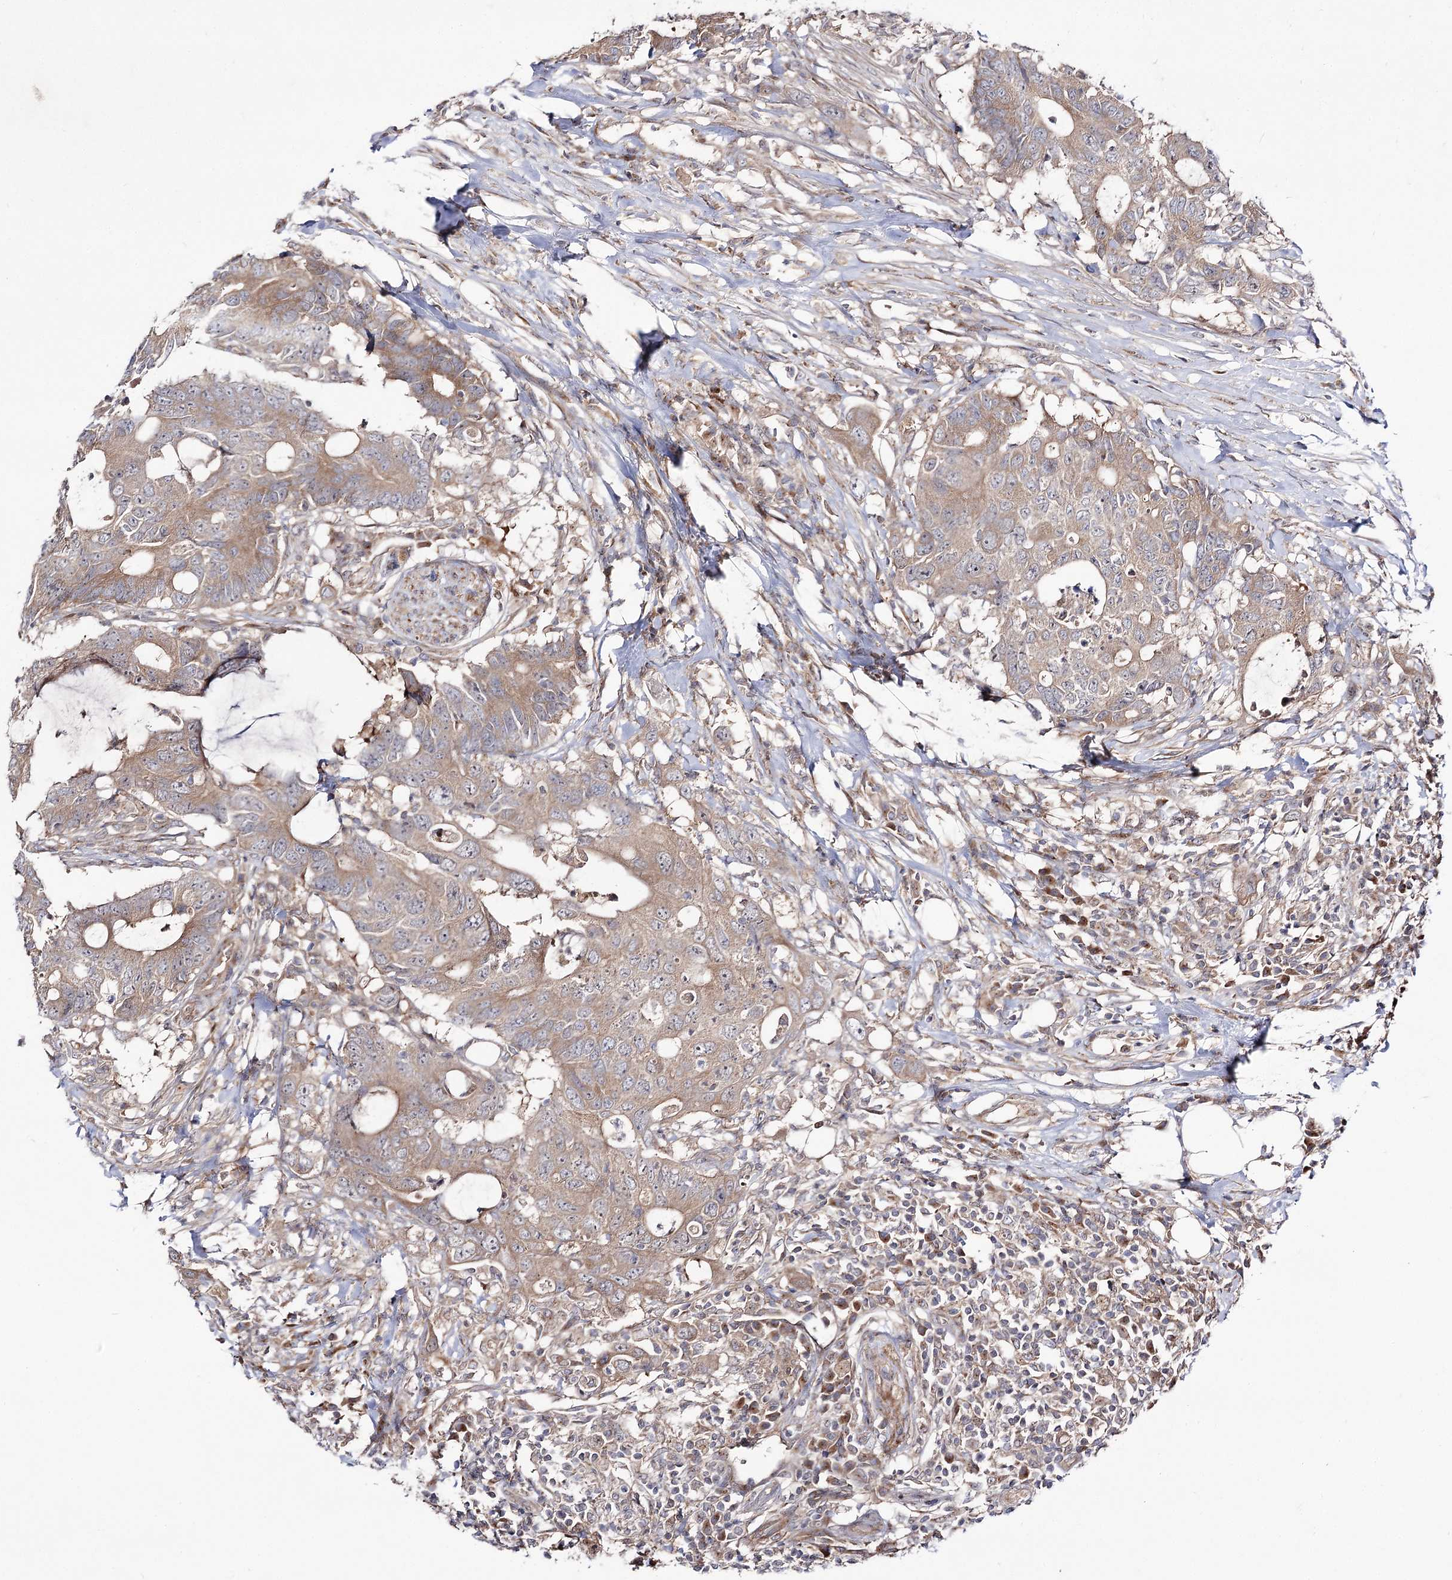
{"staining": {"intensity": "moderate", "quantity": ">75%", "location": "cytoplasmic/membranous"}, "tissue": "colorectal cancer", "cell_type": "Tumor cells", "image_type": "cancer", "snomed": [{"axis": "morphology", "description": "Adenocarcinoma, NOS"}, {"axis": "topography", "description": "Colon"}], "caption": "A high-resolution histopathology image shows immunohistochemistry staining of colorectal adenocarcinoma, which shows moderate cytoplasmic/membranous expression in approximately >75% of tumor cells.", "gene": "C11orf80", "patient": {"sex": "male", "age": 71}}